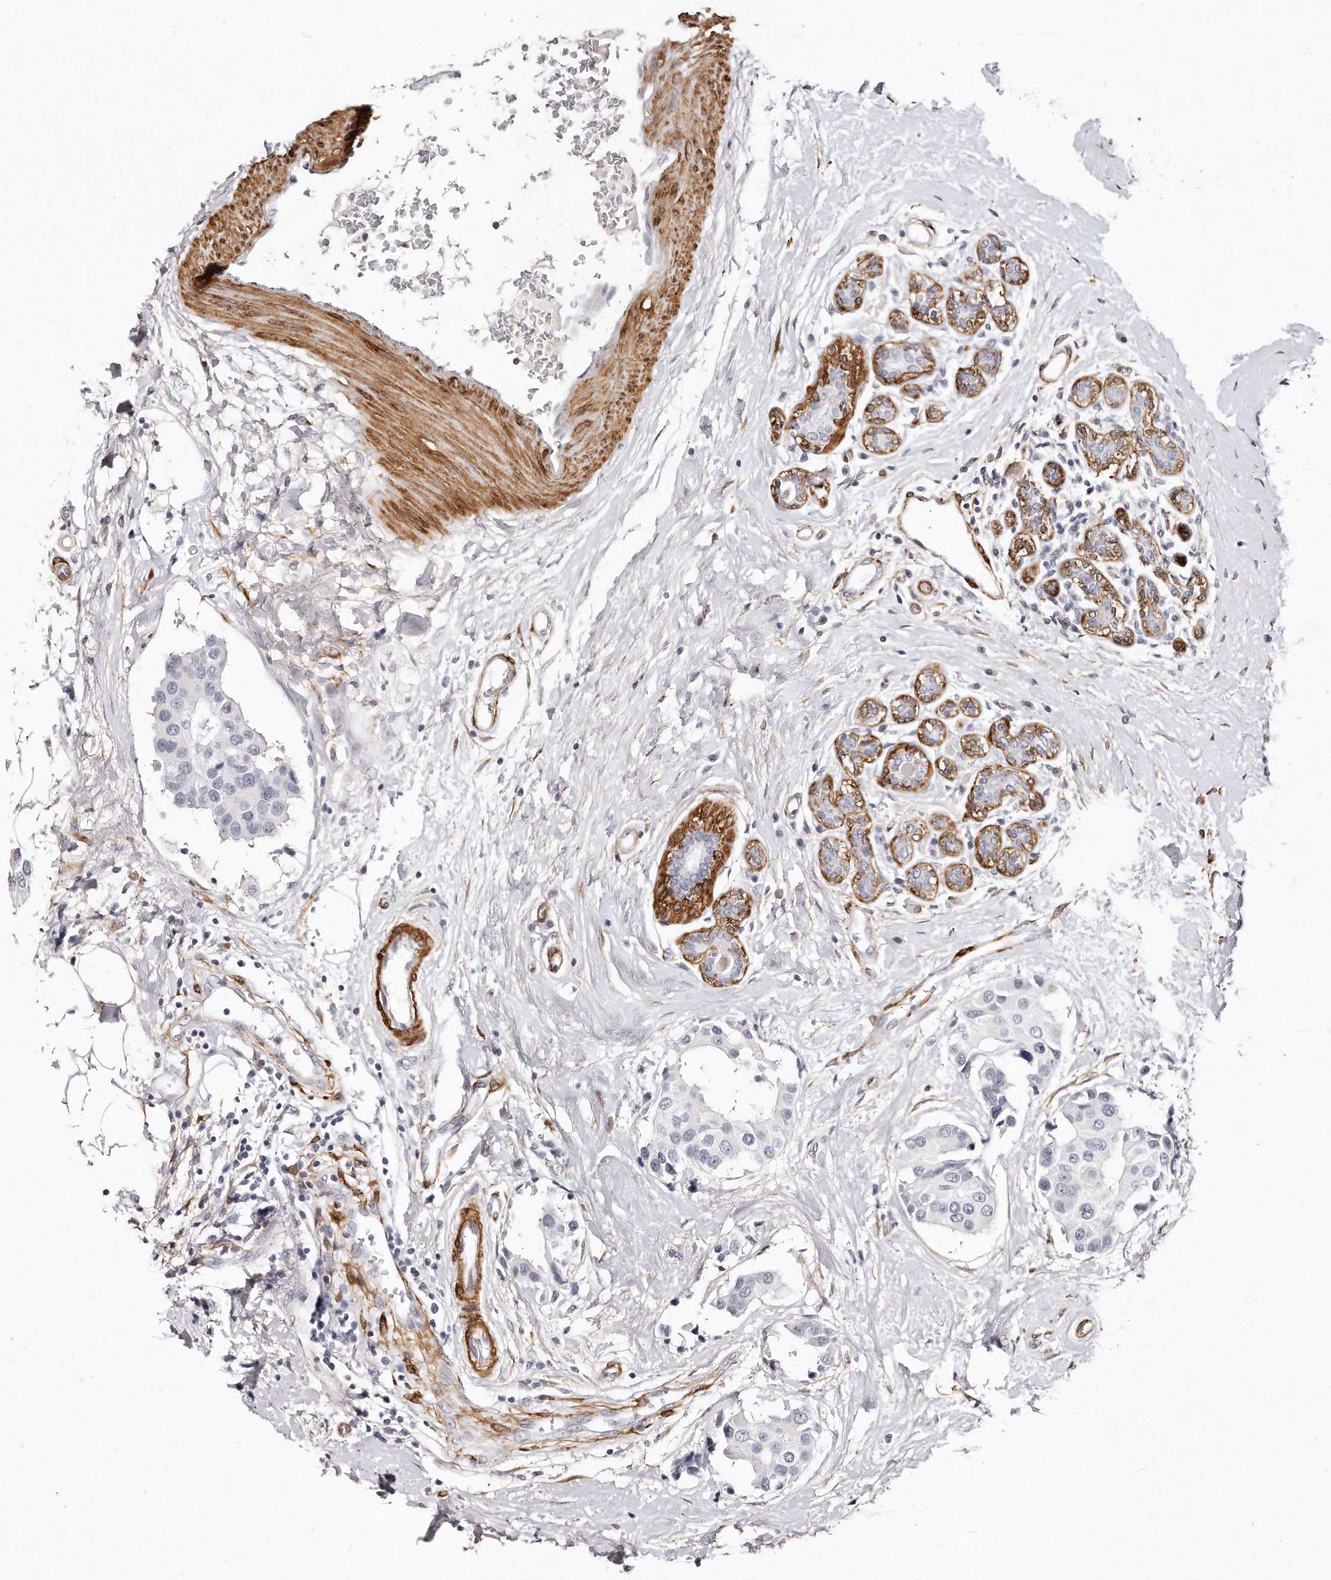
{"staining": {"intensity": "negative", "quantity": "none", "location": "none"}, "tissue": "breast cancer", "cell_type": "Tumor cells", "image_type": "cancer", "snomed": [{"axis": "morphology", "description": "Normal tissue, NOS"}, {"axis": "morphology", "description": "Duct carcinoma"}, {"axis": "topography", "description": "Breast"}], "caption": "Tumor cells are negative for protein expression in human breast invasive ductal carcinoma. (IHC, brightfield microscopy, high magnification).", "gene": "LMOD1", "patient": {"sex": "female", "age": 39}}